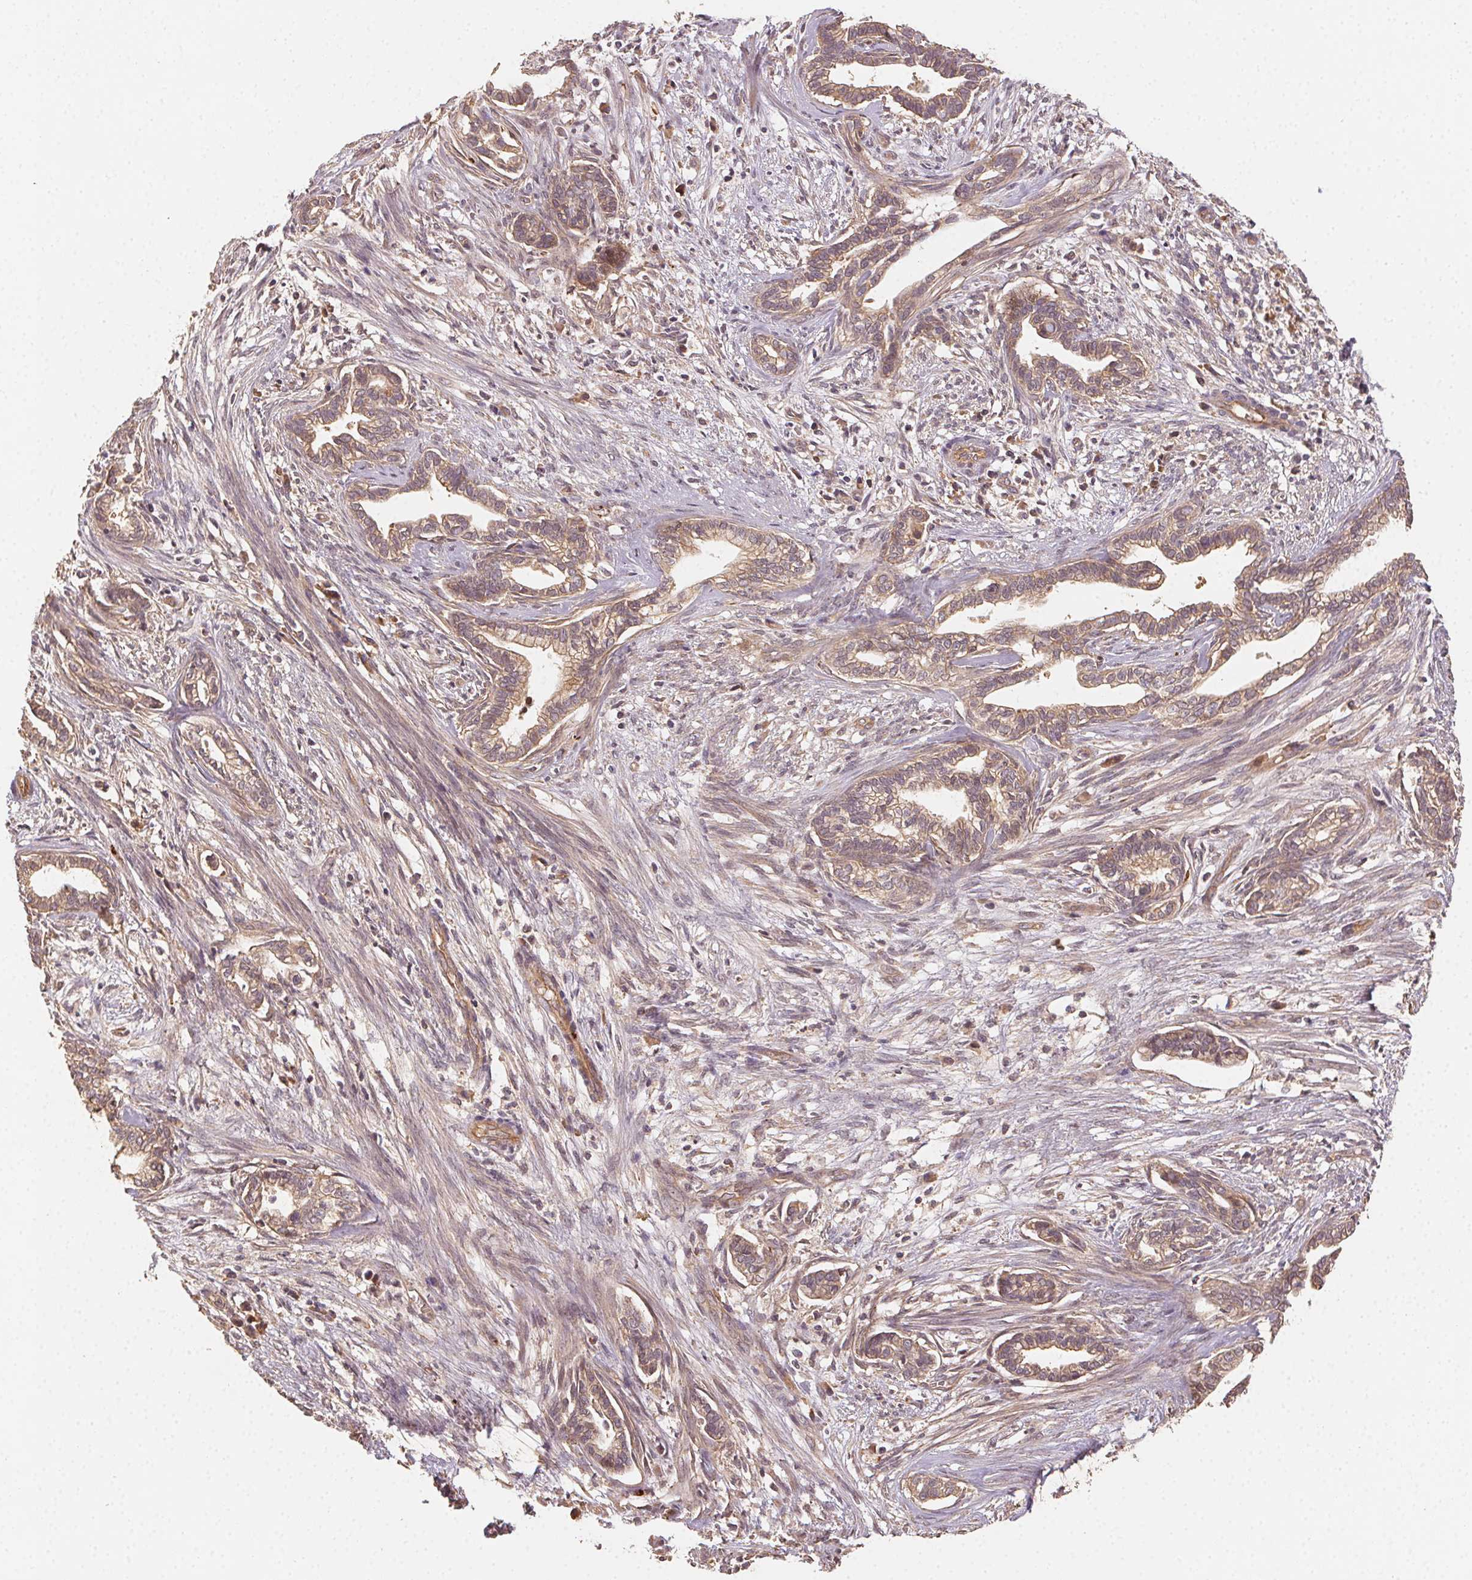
{"staining": {"intensity": "weak", "quantity": ">75%", "location": "cytoplasmic/membranous"}, "tissue": "cervical cancer", "cell_type": "Tumor cells", "image_type": "cancer", "snomed": [{"axis": "morphology", "description": "Adenocarcinoma, NOS"}, {"axis": "topography", "description": "Cervix"}], "caption": "Weak cytoplasmic/membranous protein expression is present in approximately >75% of tumor cells in cervical cancer.", "gene": "RALA", "patient": {"sex": "female", "age": 62}}